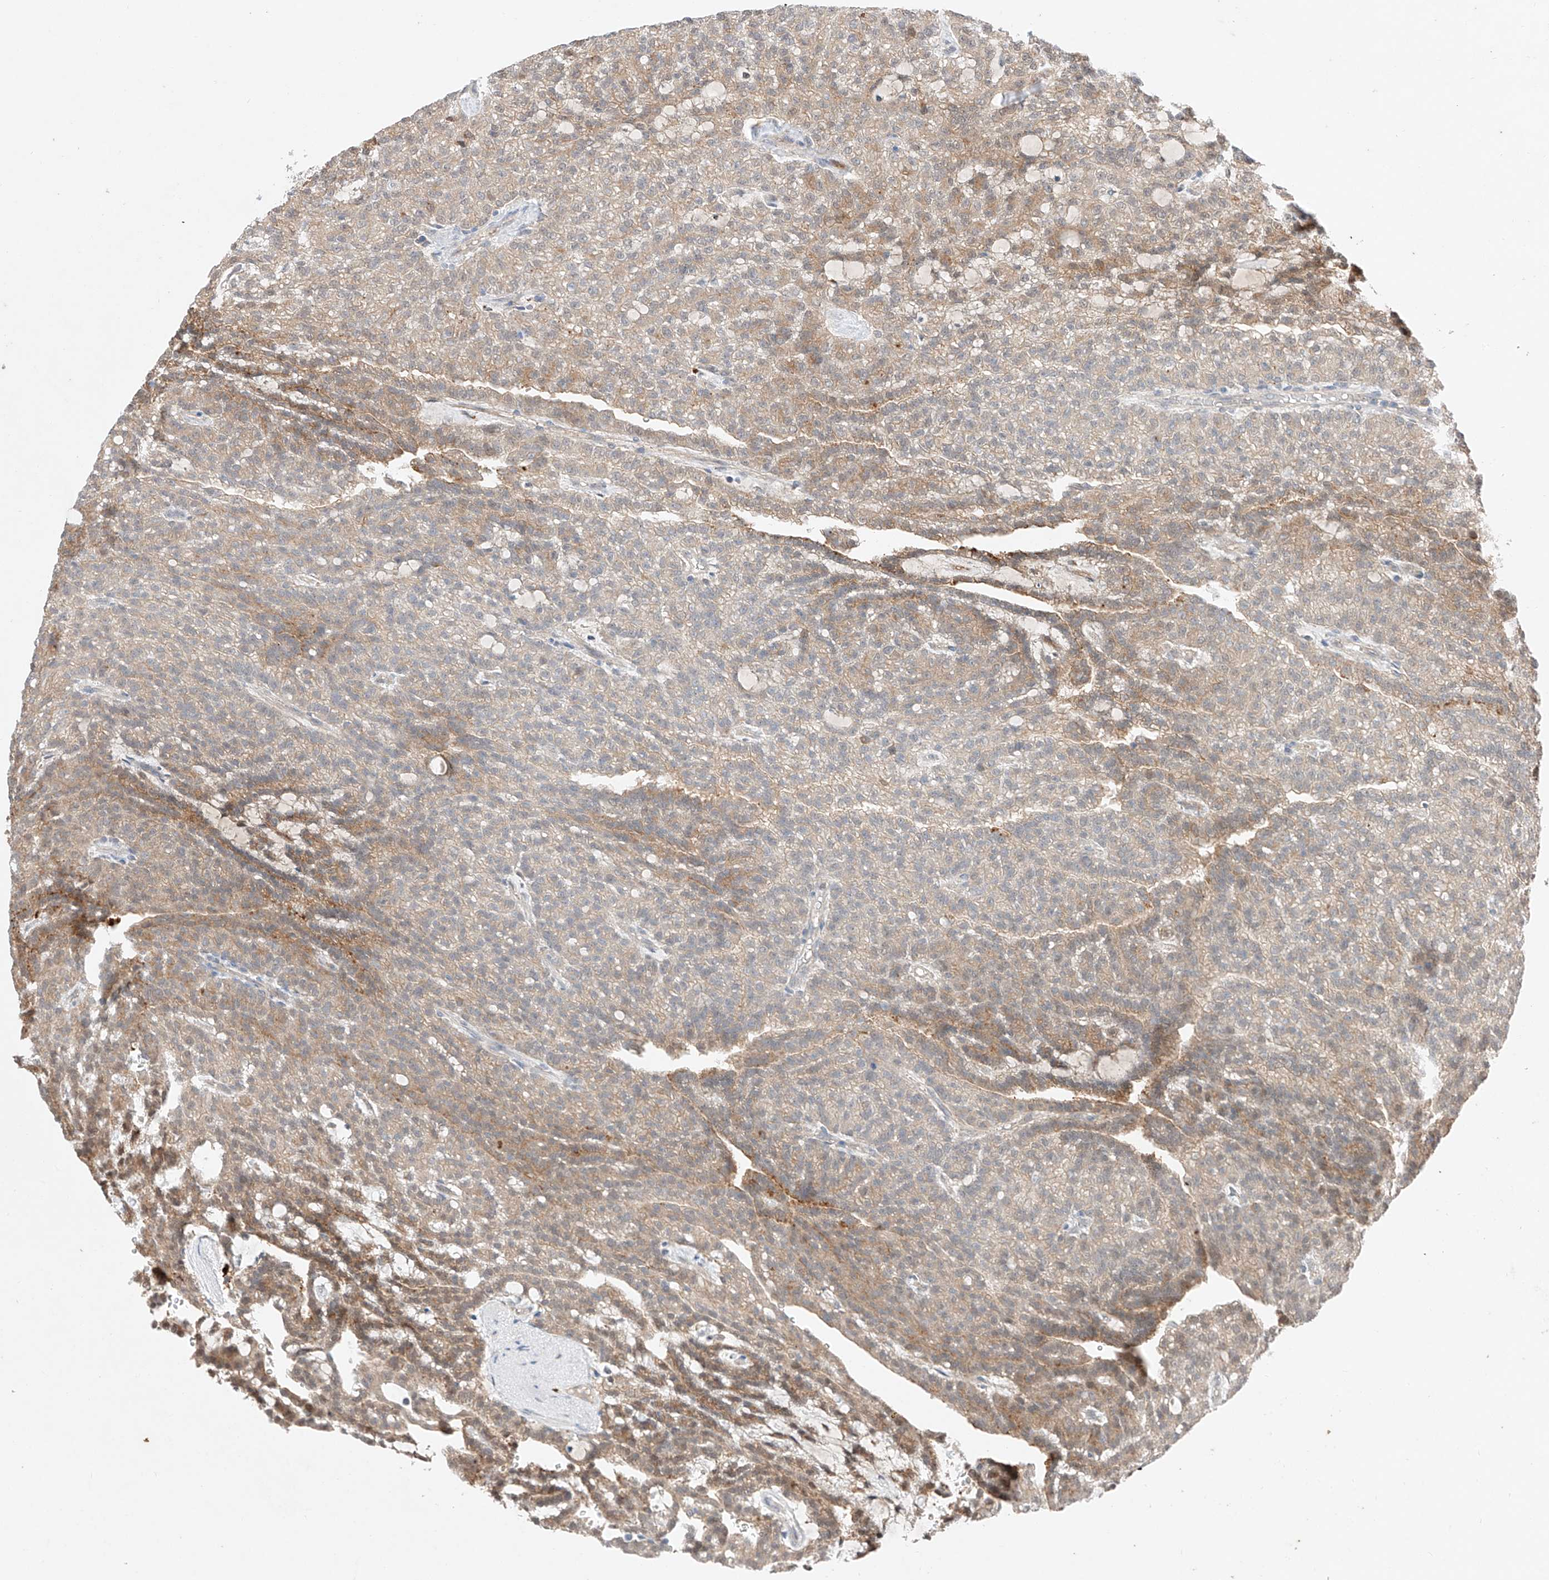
{"staining": {"intensity": "weak", "quantity": ">75%", "location": "cytoplasmic/membranous"}, "tissue": "renal cancer", "cell_type": "Tumor cells", "image_type": "cancer", "snomed": [{"axis": "morphology", "description": "Adenocarcinoma, NOS"}, {"axis": "topography", "description": "Kidney"}], "caption": "A histopathology image of human renal cancer stained for a protein exhibits weak cytoplasmic/membranous brown staining in tumor cells.", "gene": "GCNT1", "patient": {"sex": "male", "age": 63}}